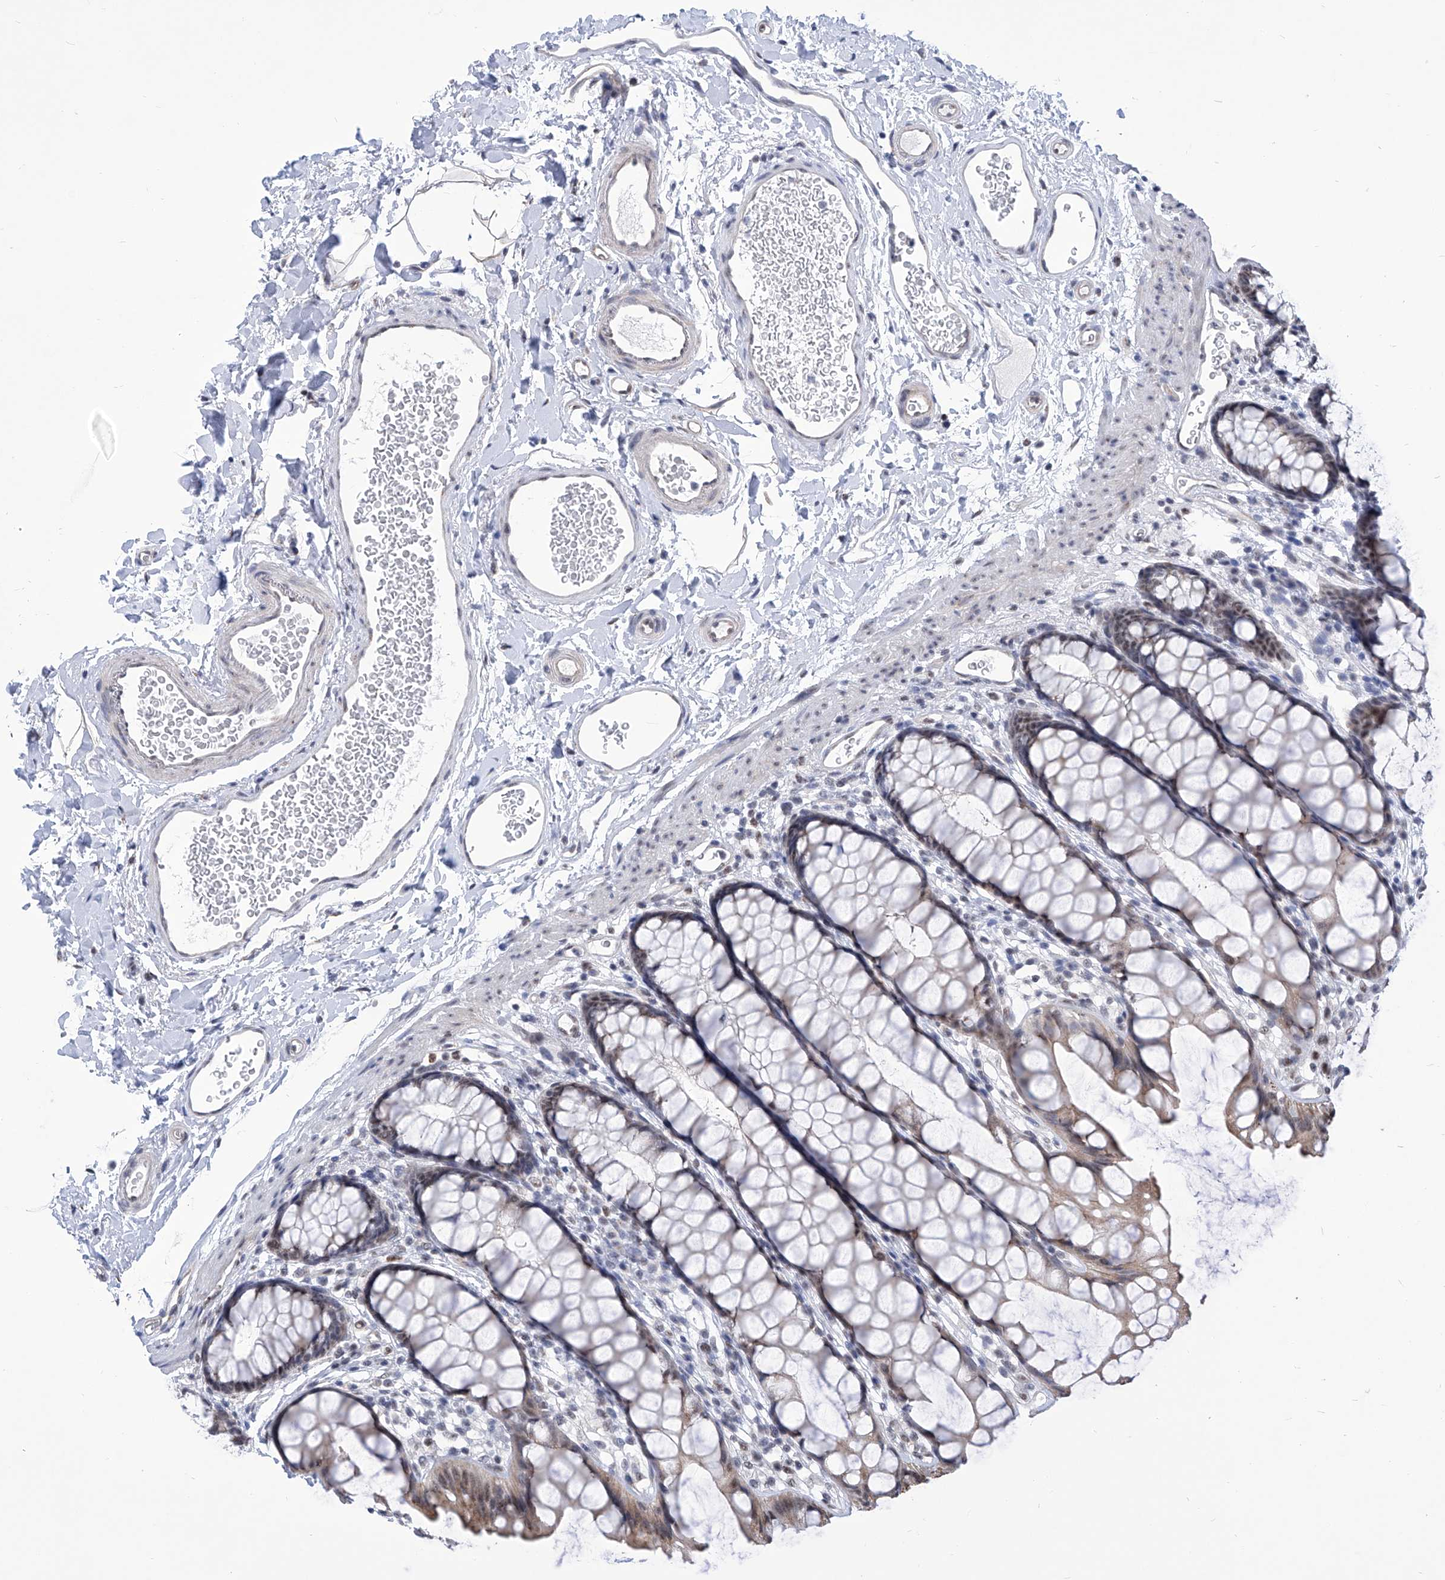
{"staining": {"intensity": "moderate", "quantity": "<25%", "location": "nuclear"}, "tissue": "rectum", "cell_type": "Glandular cells", "image_type": "normal", "snomed": [{"axis": "morphology", "description": "Normal tissue, NOS"}, {"axis": "topography", "description": "Rectum"}], "caption": "Immunohistochemical staining of benign rectum displays moderate nuclear protein staining in about <25% of glandular cells.", "gene": "SART1", "patient": {"sex": "female", "age": 65}}